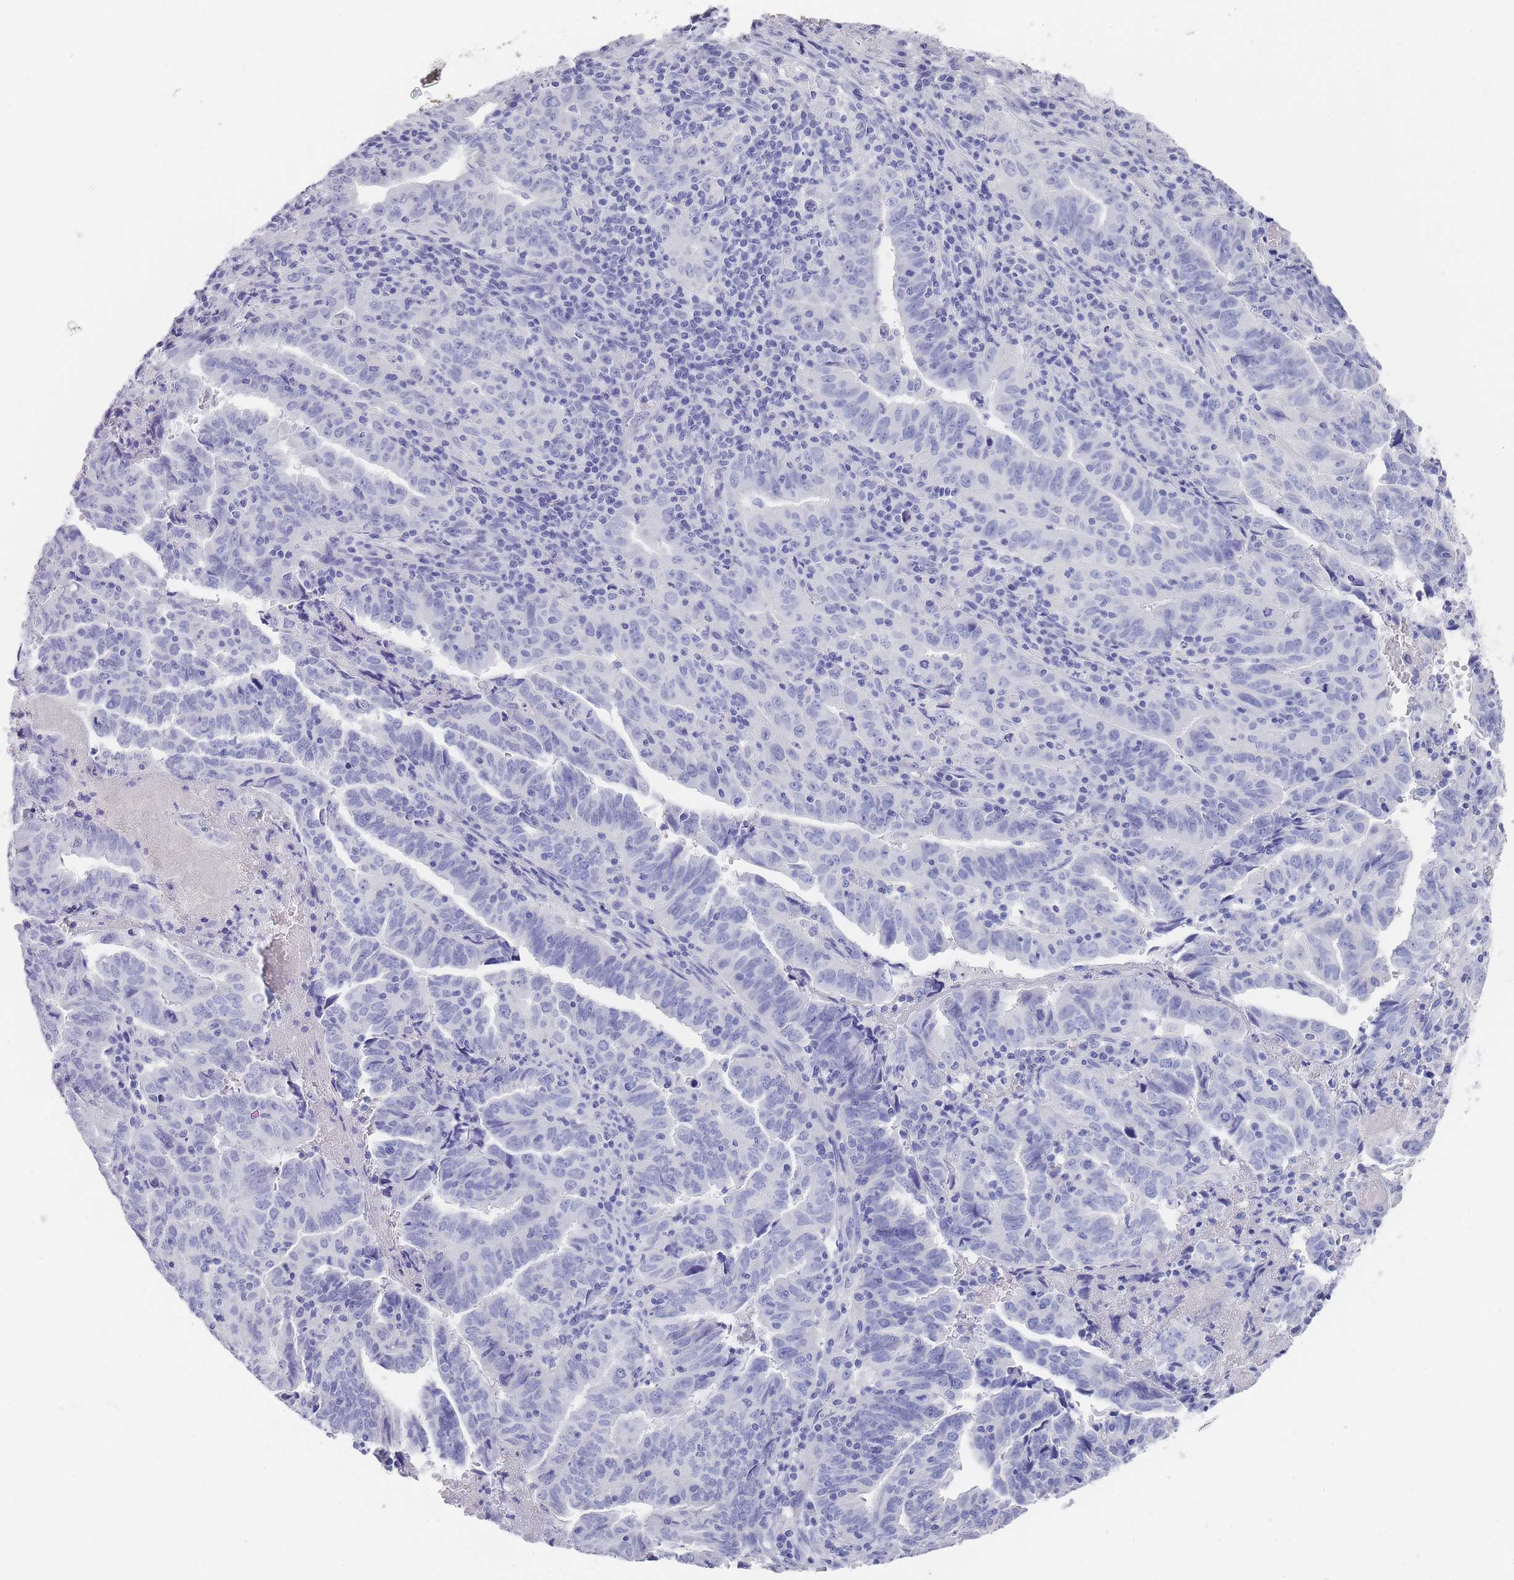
{"staining": {"intensity": "negative", "quantity": "none", "location": "none"}, "tissue": "endometrial cancer", "cell_type": "Tumor cells", "image_type": "cancer", "snomed": [{"axis": "morphology", "description": "Adenocarcinoma, NOS"}, {"axis": "topography", "description": "Endometrium"}], "caption": "This is an immunohistochemistry photomicrograph of endometrial cancer. There is no expression in tumor cells.", "gene": "RAB2B", "patient": {"sex": "female", "age": 60}}